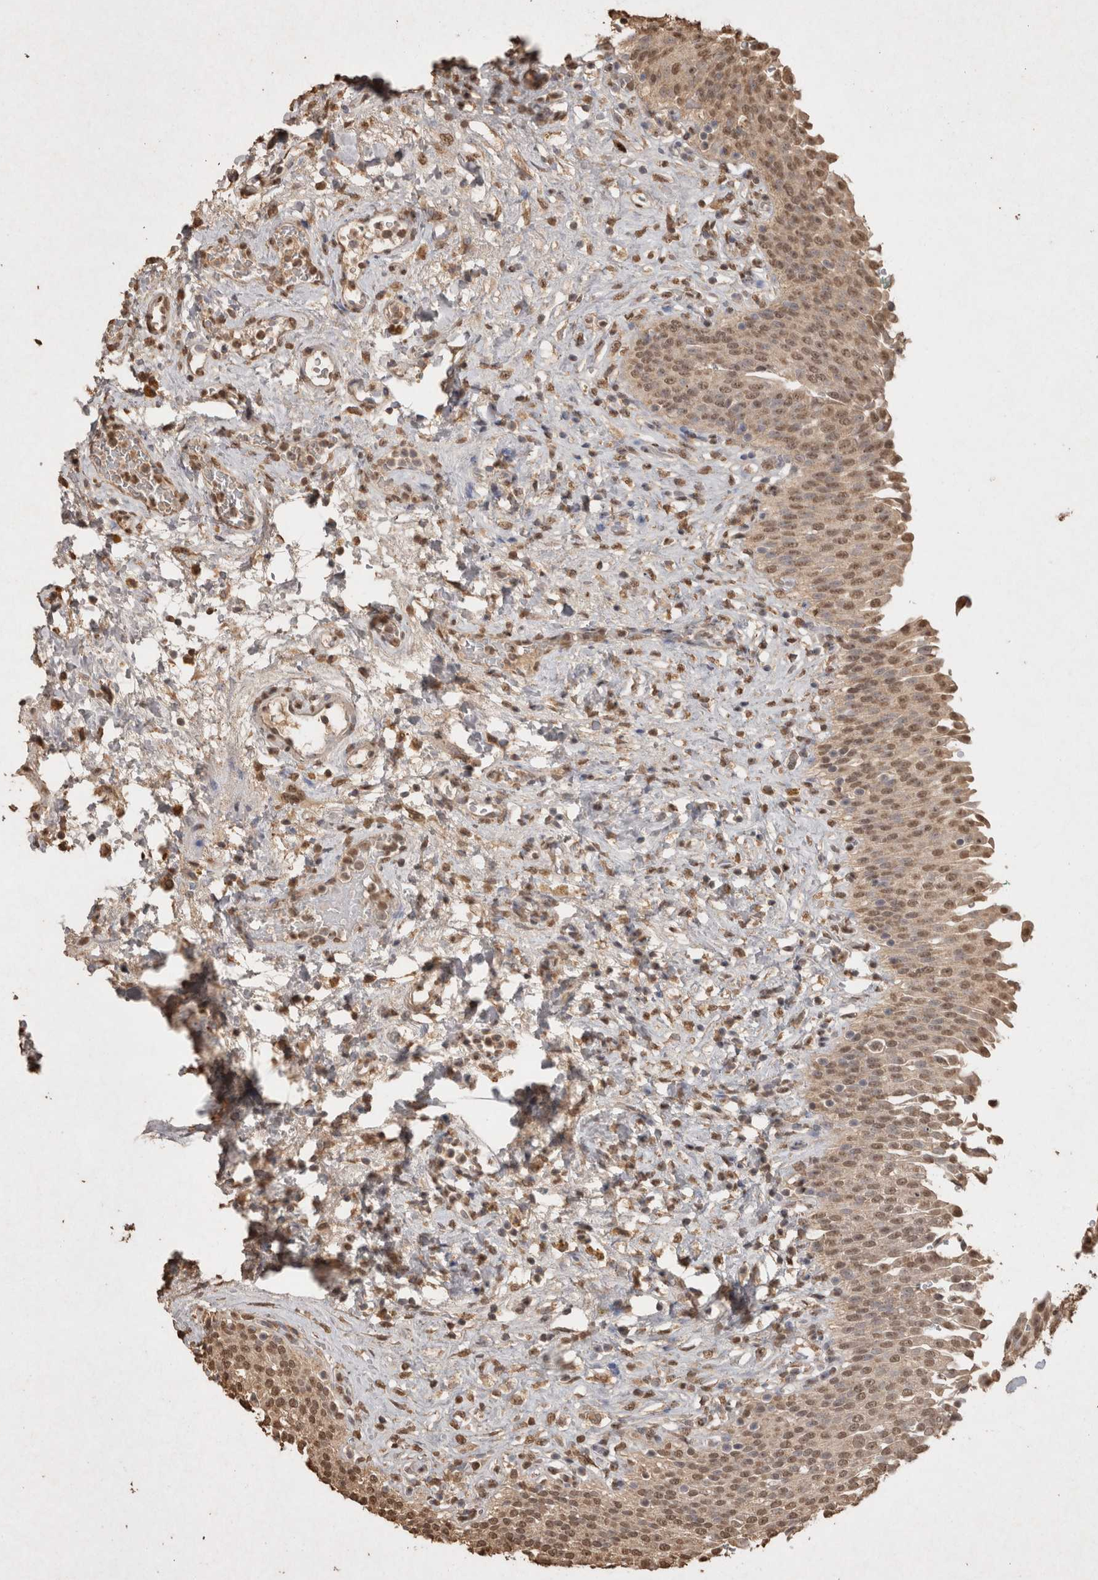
{"staining": {"intensity": "moderate", "quantity": ">75%", "location": "cytoplasmic/membranous,nuclear"}, "tissue": "urinary bladder", "cell_type": "Urothelial cells", "image_type": "normal", "snomed": [{"axis": "morphology", "description": "Urothelial carcinoma, High grade"}, {"axis": "topography", "description": "Urinary bladder"}], "caption": "A micrograph showing moderate cytoplasmic/membranous,nuclear positivity in approximately >75% of urothelial cells in normal urinary bladder, as visualized by brown immunohistochemical staining.", "gene": "MLX", "patient": {"sex": "male", "age": 46}}